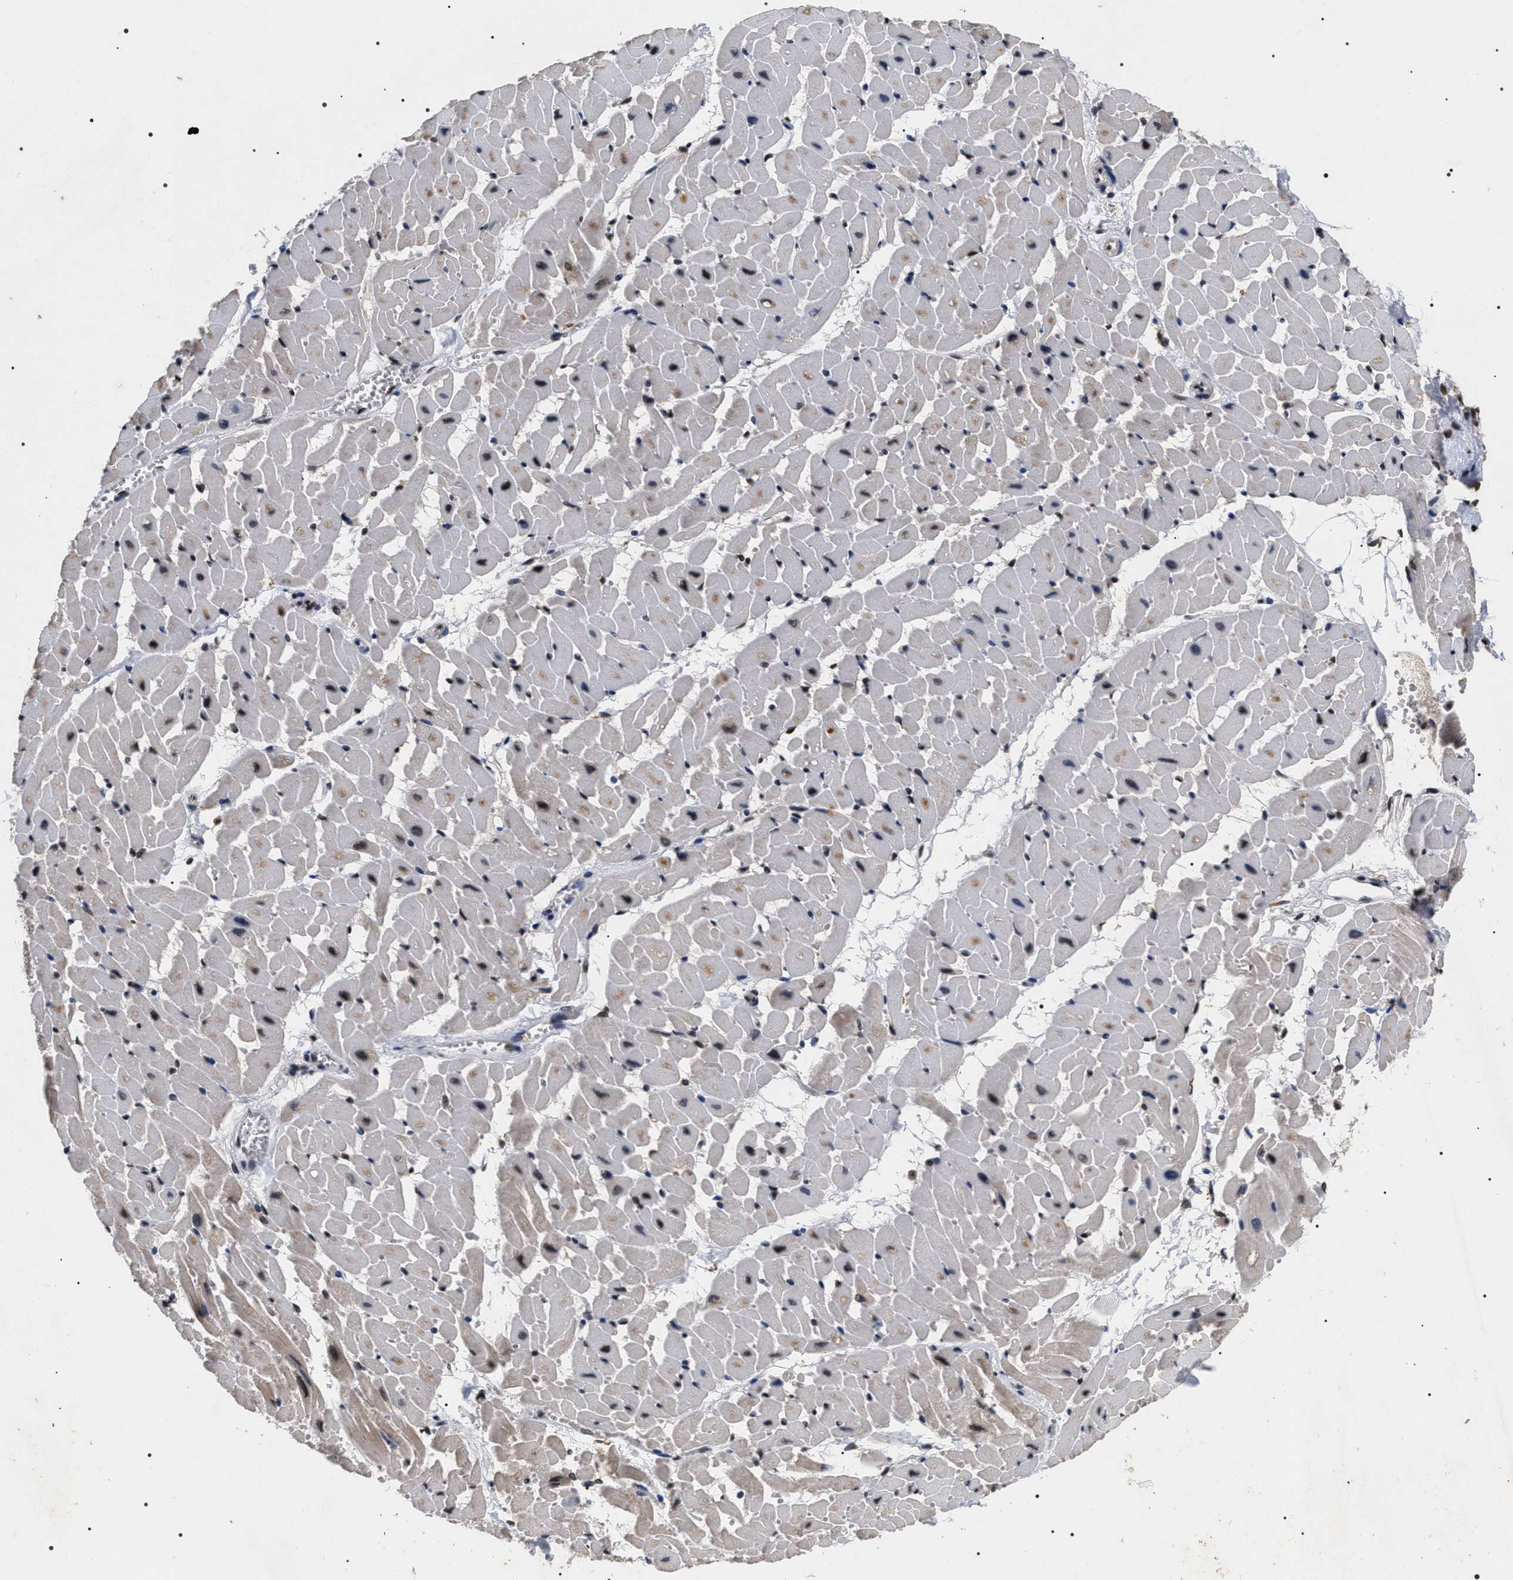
{"staining": {"intensity": "moderate", "quantity": "25%-75%", "location": "nuclear"}, "tissue": "heart muscle", "cell_type": "Cardiomyocytes", "image_type": "normal", "snomed": [{"axis": "morphology", "description": "Normal tissue, NOS"}, {"axis": "topography", "description": "Heart"}], "caption": "Unremarkable heart muscle was stained to show a protein in brown. There is medium levels of moderate nuclear staining in about 25%-75% of cardiomyocytes.", "gene": "RRP1B", "patient": {"sex": "female", "age": 19}}